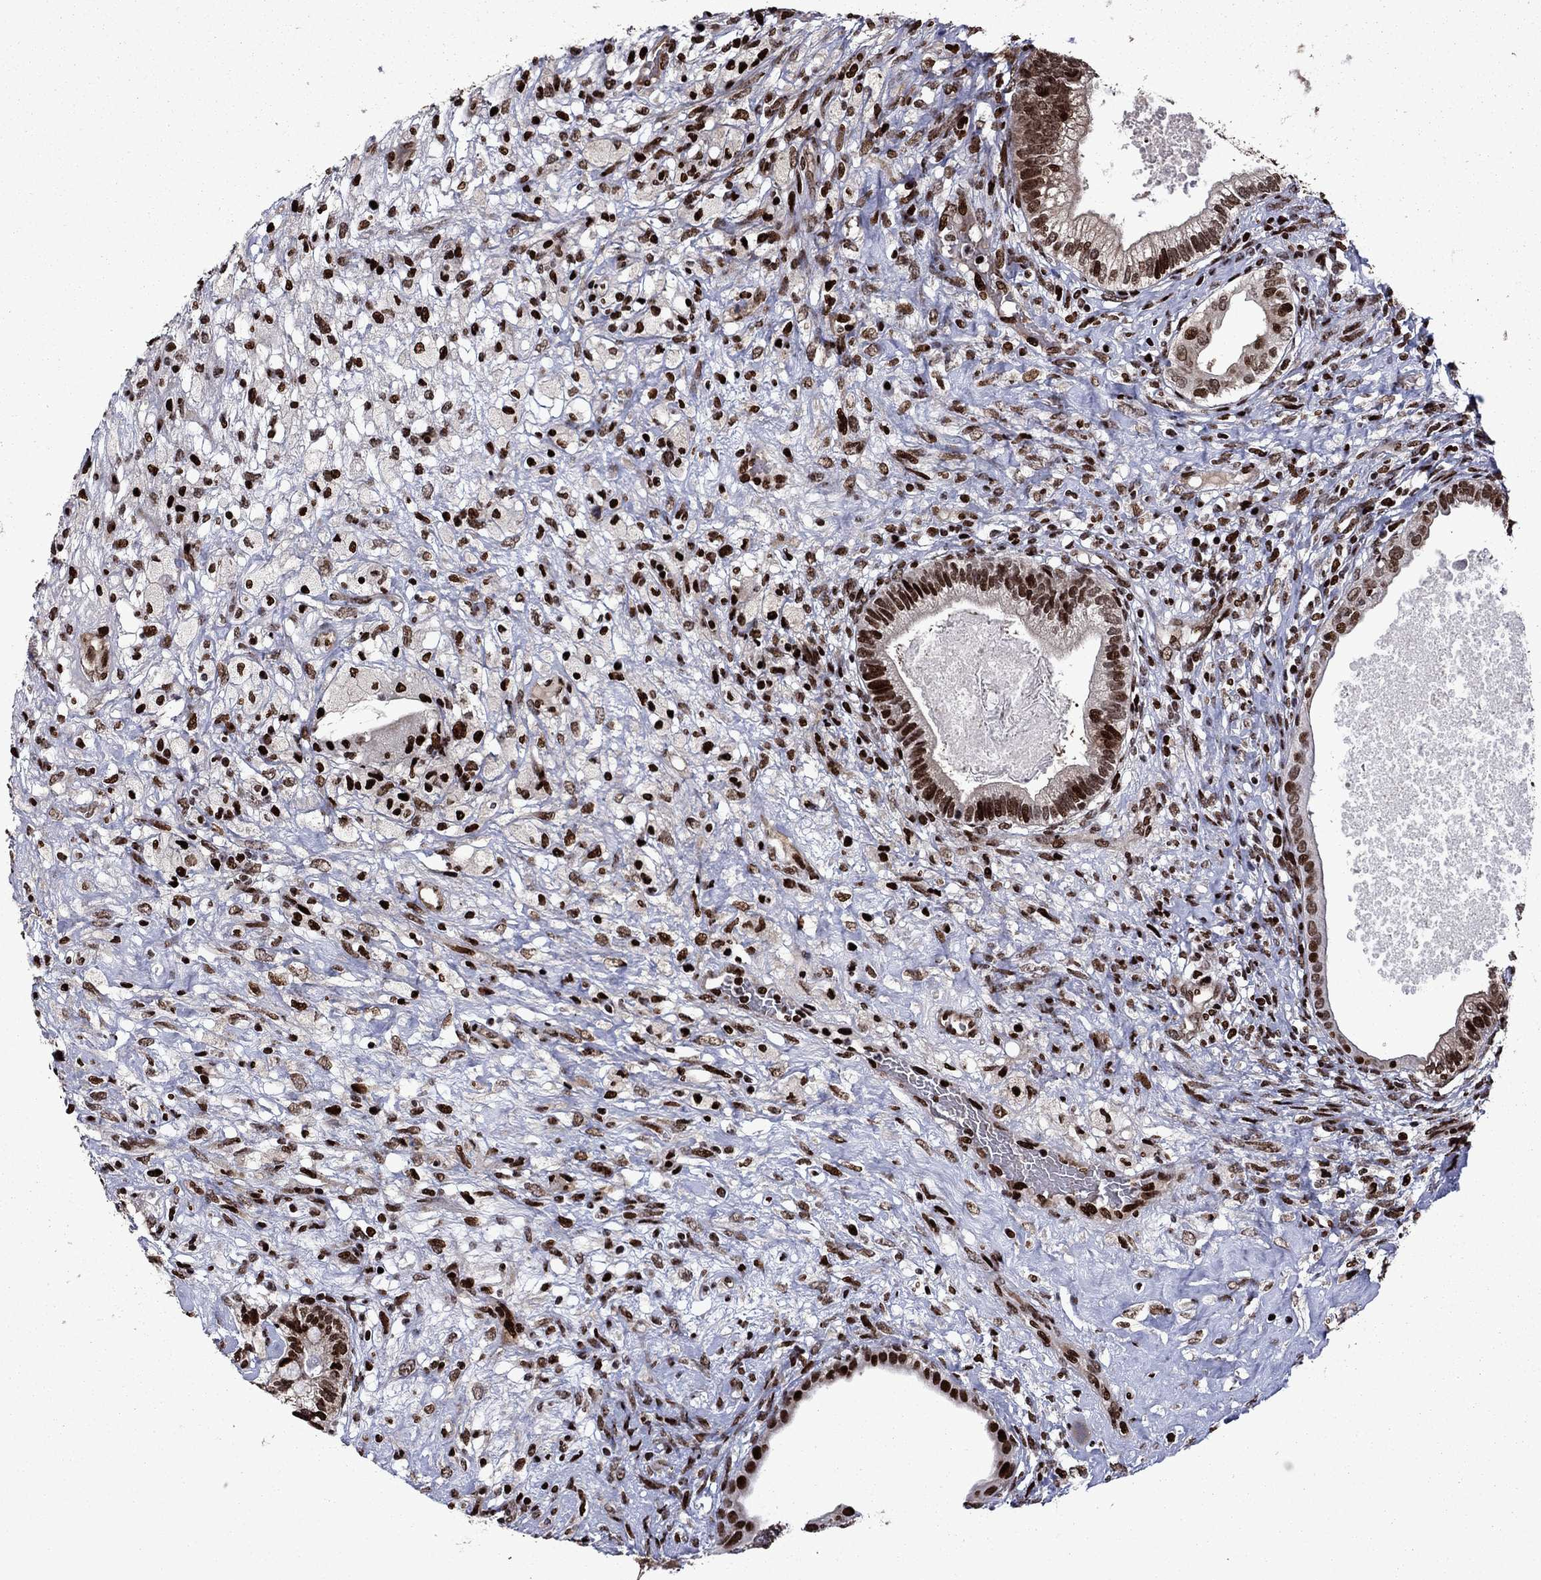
{"staining": {"intensity": "strong", "quantity": ">75%", "location": "nuclear"}, "tissue": "testis cancer", "cell_type": "Tumor cells", "image_type": "cancer", "snomed": [{"axis": "morphology", "description": "Seminoma, NOS"}, {"axis": "morphology", "description": "Carcinoma, Embryonal, NOS"}, {"axis": "topography", "description": "Testis"}], "caption": "IHC micrograph of human testis cancer (embryonal carcinoma) stained for a protein (brown), which shows high levels of strong nuclear positivity in about >75% of tumor cells.", "gene": "LIMK1", "patient": {"sex": "male", "age": 41}}